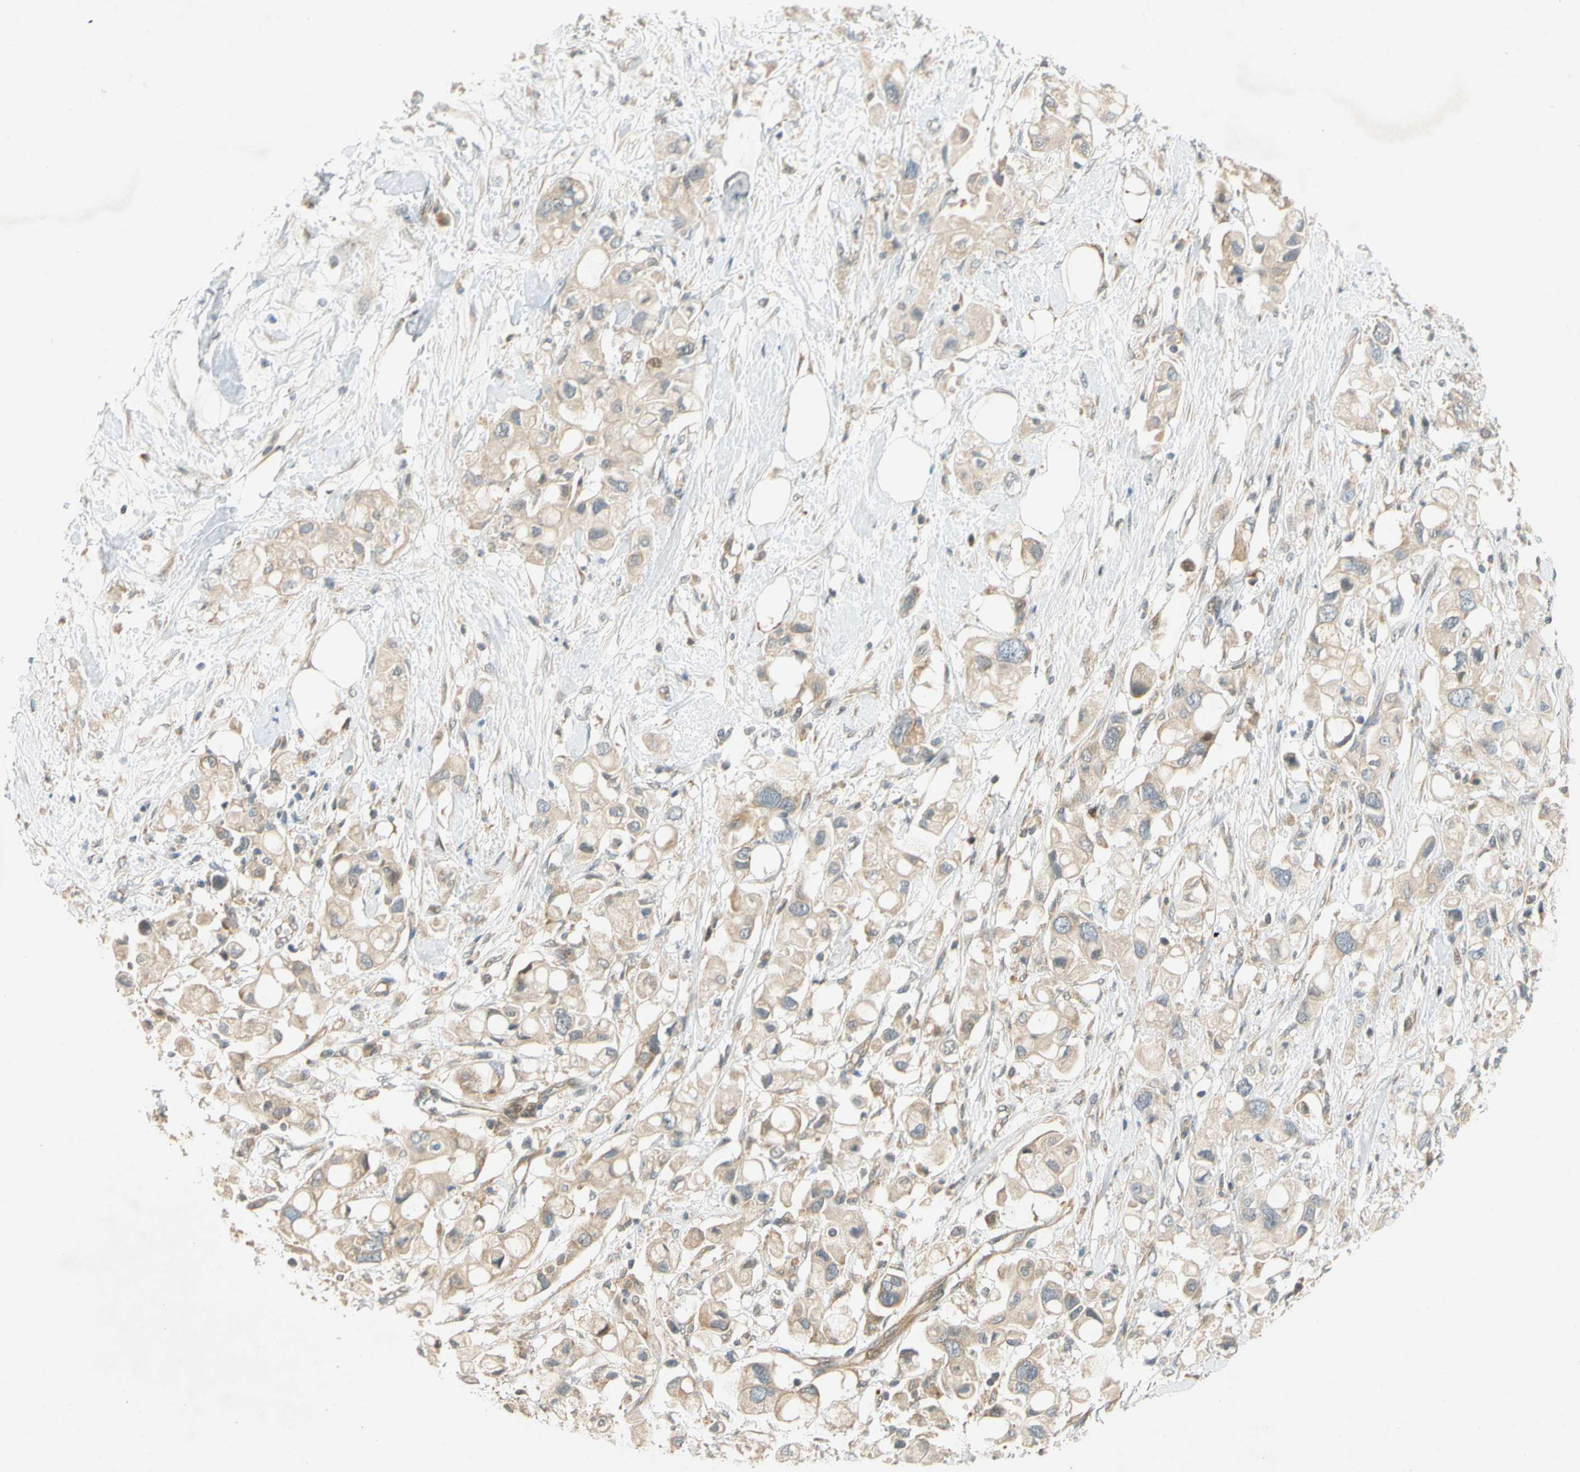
{"staining": {"intensity": "weak", "quantity": ">75%", "location": "cytoplasmic/membranous"}, "tissue": "pancreatic cancer", "cell_type": "Tumor cells", "image_type": "cancer", "snomed": [{"axis": "morphology", "description": "Adenocarcinoma, NOS"}, {"axis": "topography", "description": "Pancreas"}], "caption": "A high-resolution image shows immunohistochemistry staining of adenocarcinoma (pancreatic), which exhibits weak cytoplasmic/membranous positivity in approximately >75% of tumor cells.", "gene": "GATD1", "patient": {"sex": "female", "age": 56}}